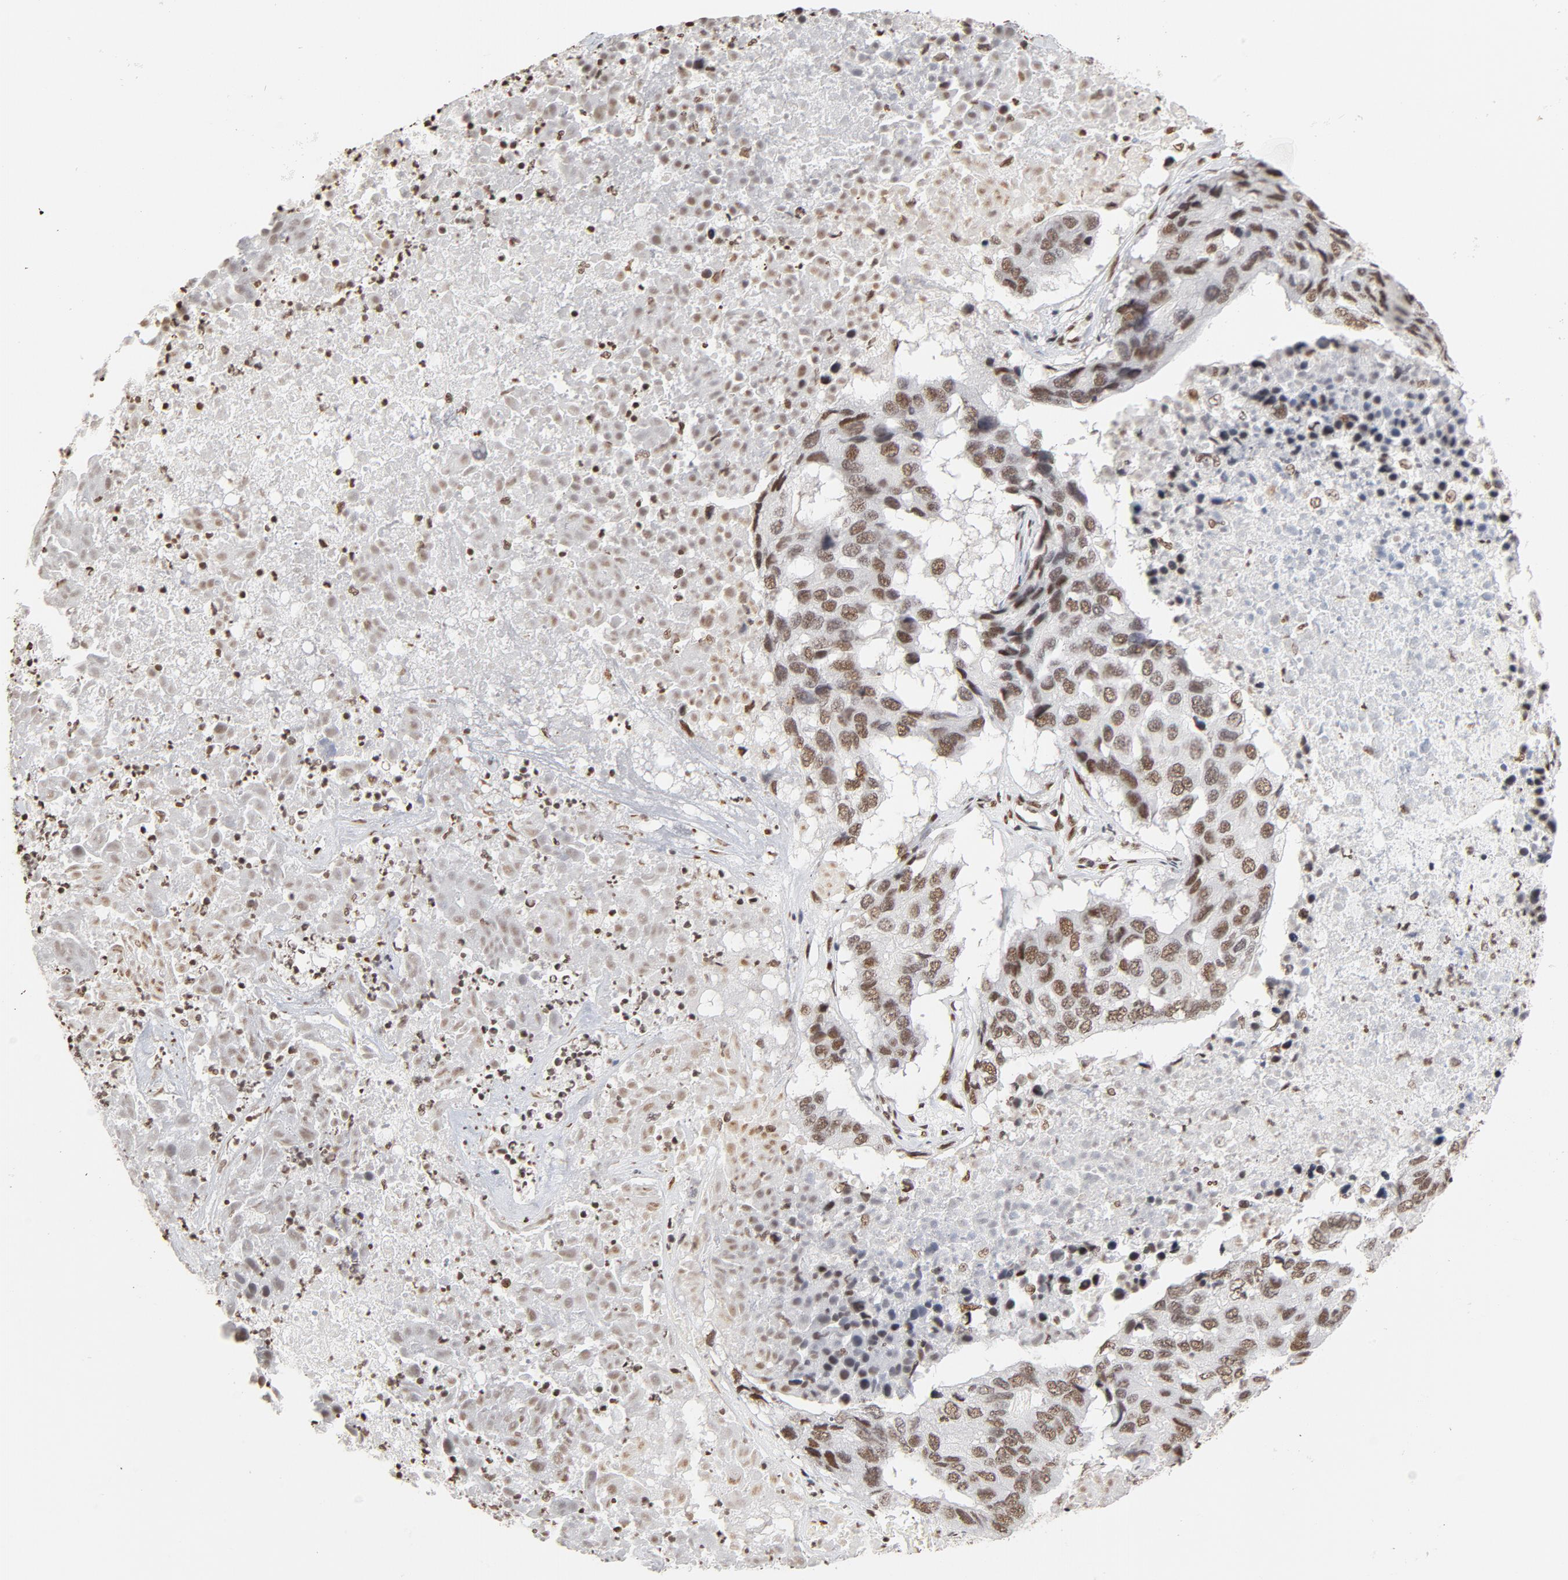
{"staining": {"intensity": "moderate", "quantity": ">75%", "location": "nuclear"}, "tissue": "pancreatic cancer", "cell_type": "Tumor cells", "image_type": "cancer", "snomed": [{"axis": "morphology", "description": "Adenocarcinoma, NOS"}, {"axis": "topography", "description": "Pancreas"}], "caption": "The image reveals immunohistochemical staining of pancreatic cancer (adenocarcinoma). There is moderate nuclear staining is seen in about >75% of tumor cells.", "gene": "TP53BP1", "patient": {"sex": "male", "age": 50}}